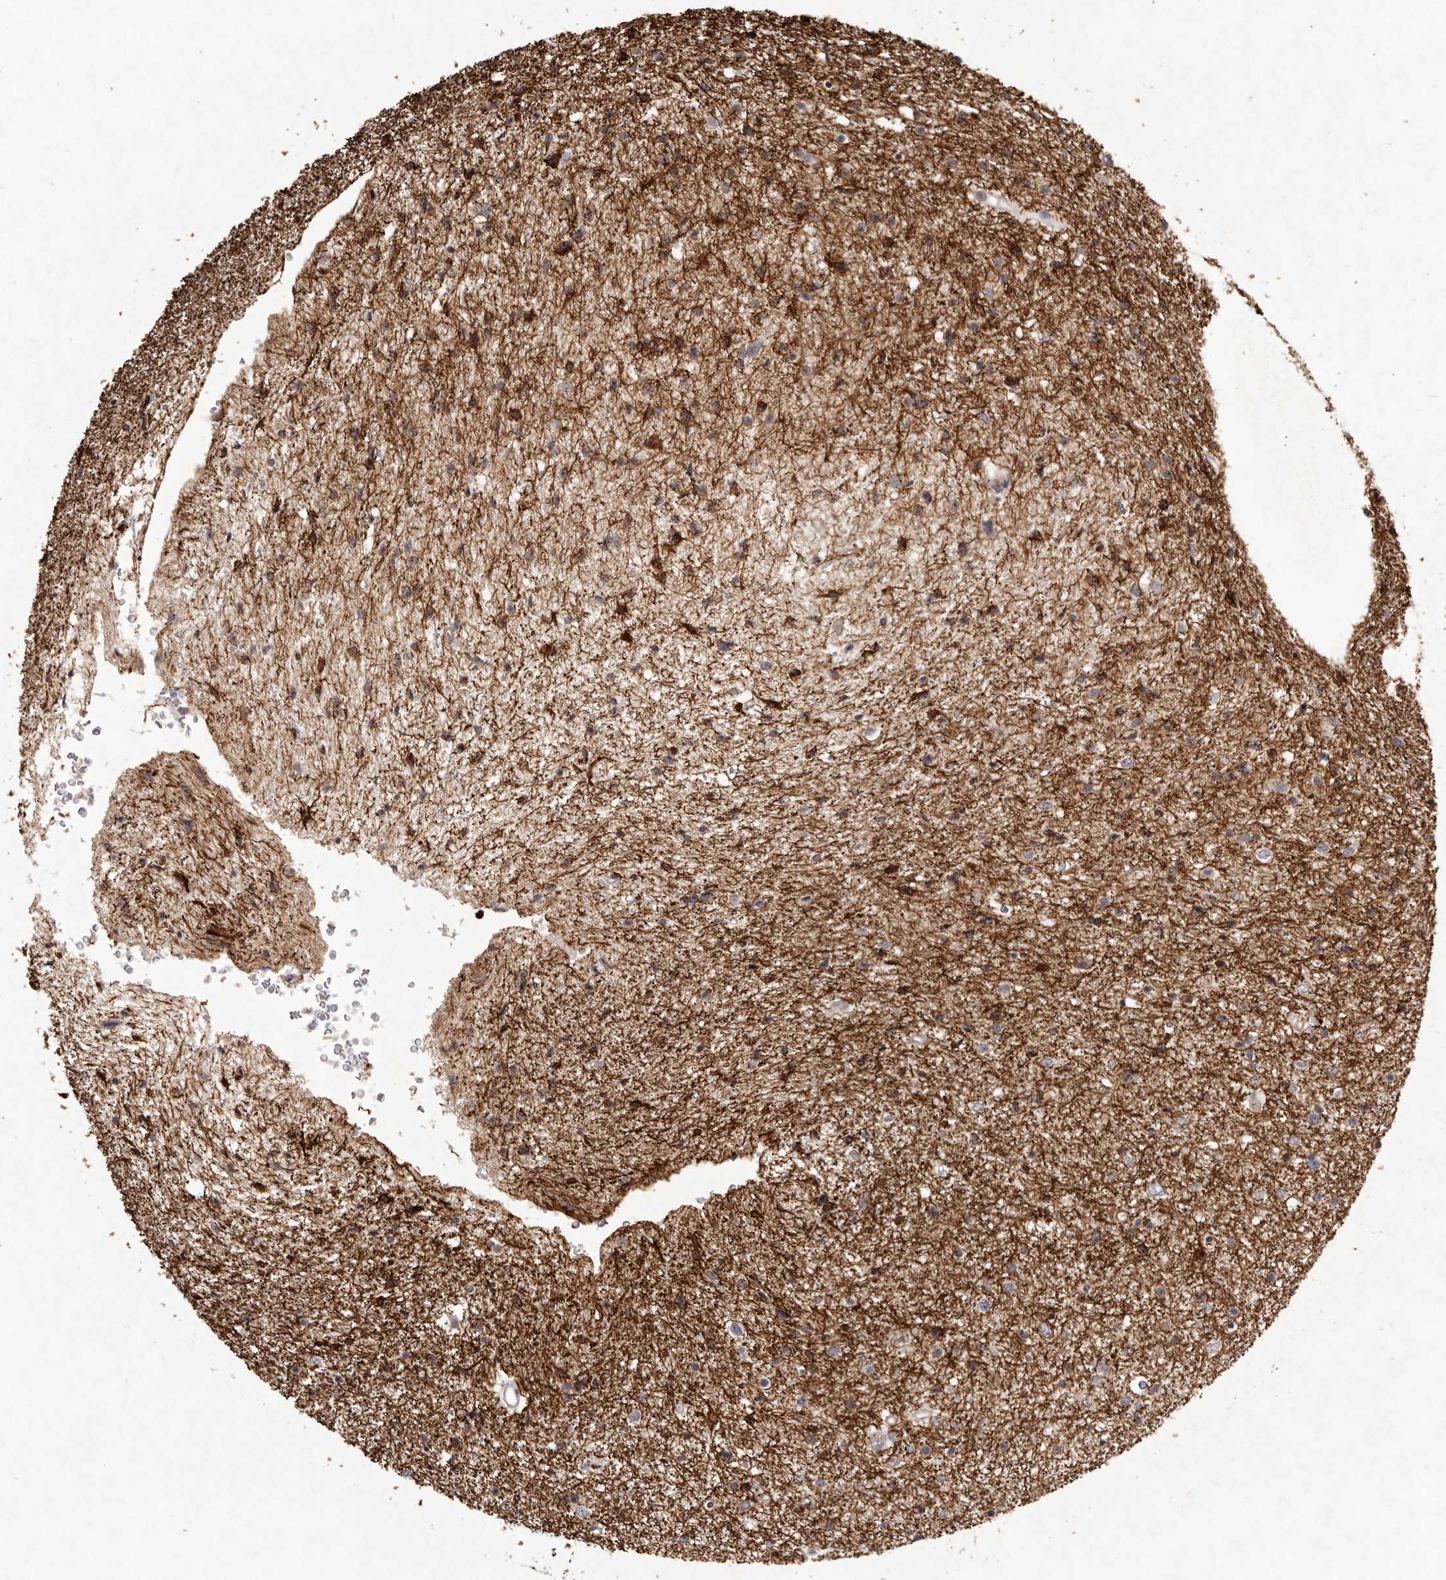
{"staining": {"intensity": "strong", "quantity": "25%-75%", "location": "cytoplasmic/membranous"}, "tissue": "glioma", "cell_type": "Tumor cells", "image_type": "cancer", "snomed": [{"axis": "morphology", "description": "Glioma, malignant, Low grade"}, {"axis": "topography", "description": "Brain"}], "caption": "This is an image of immunohistochemistry (IHC) staining of low-grade glioma (malignant), which shows strong positivity in the cytoplasmic/membranous of tumor cells.", "gene": "BUD31", "patient": {"sex": "female", "age": 37}}